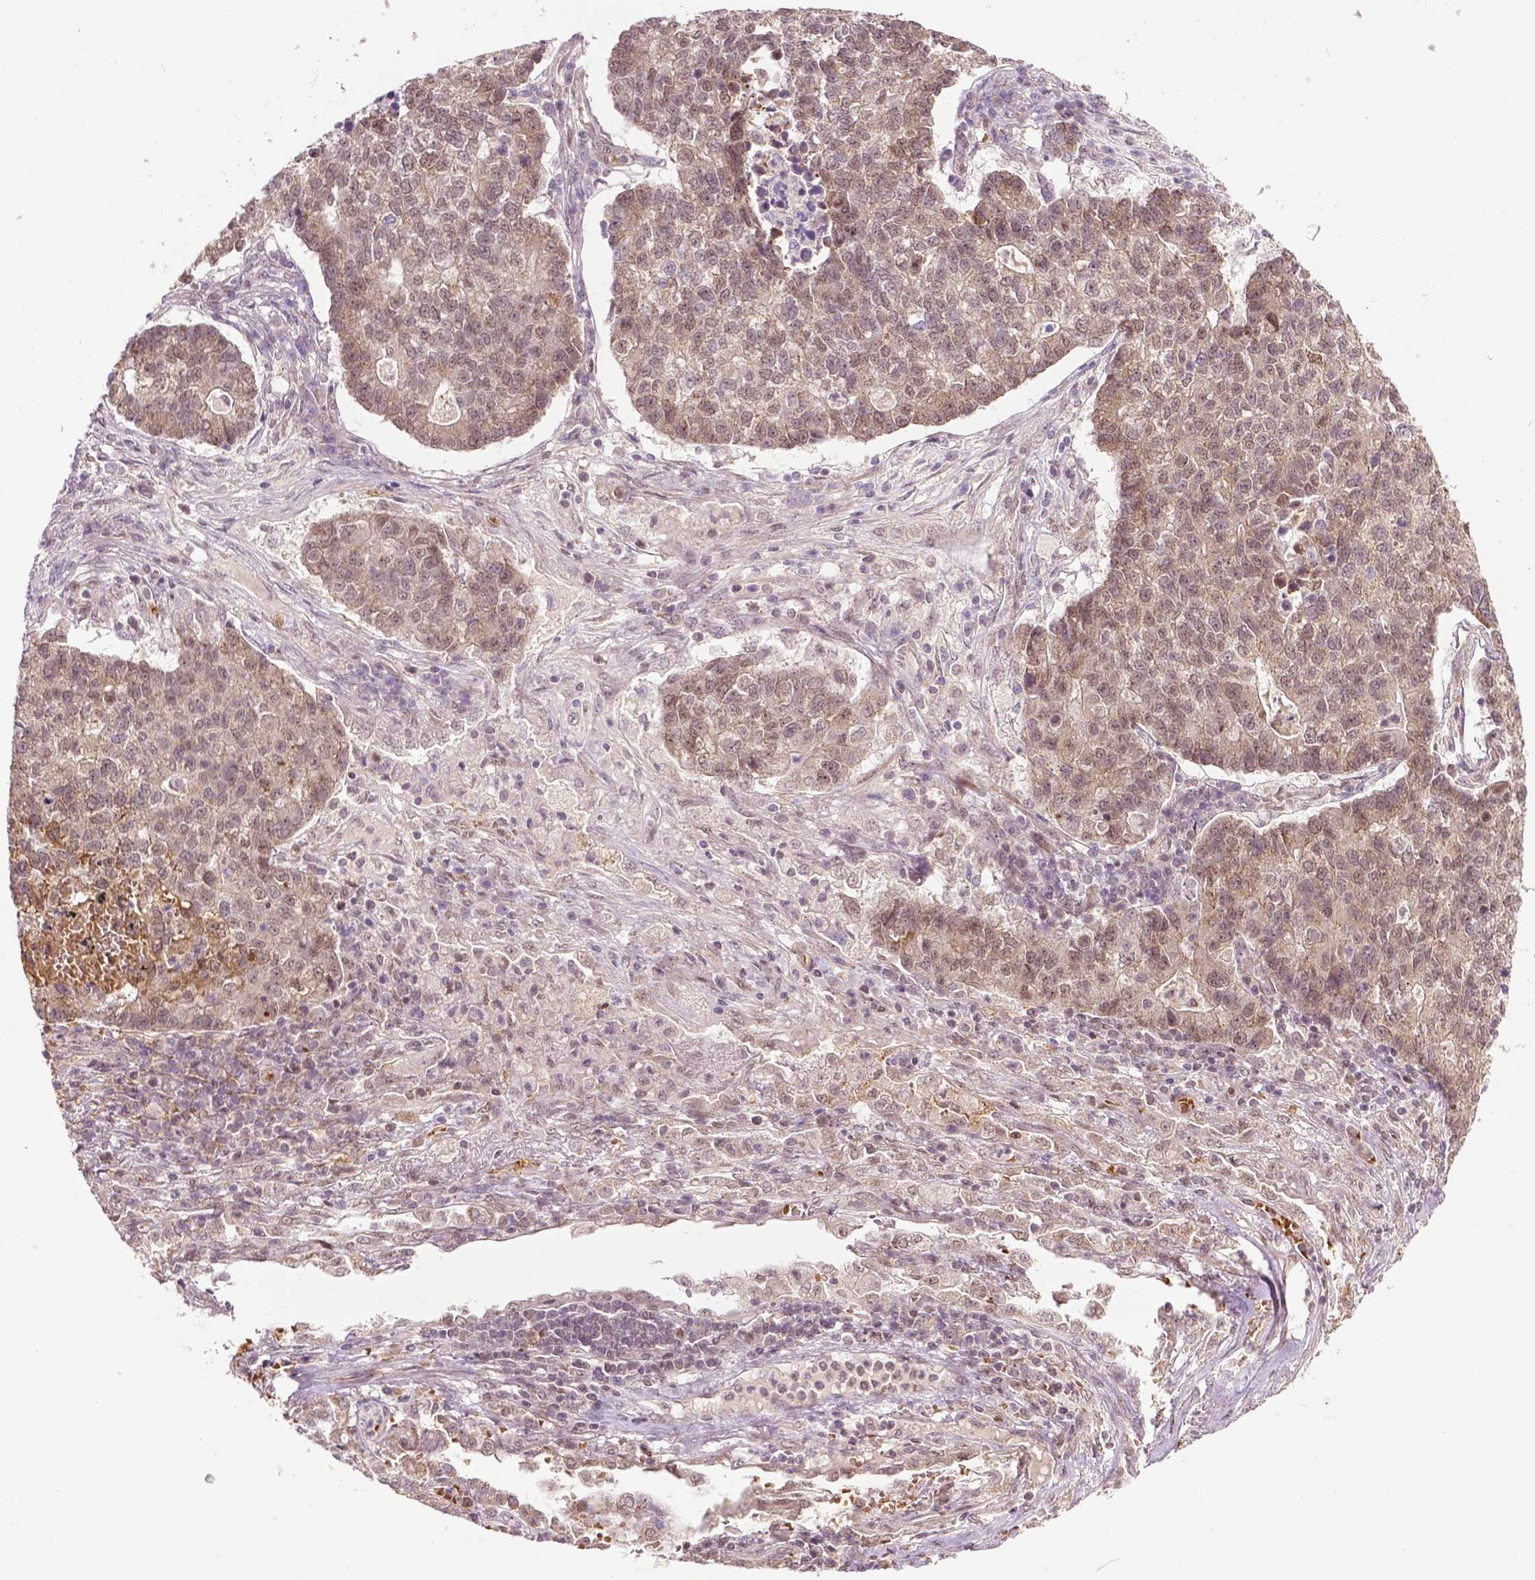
{"staining": {"intensity": "weak", "quantity": "25%-75%", "location": "cytoplasmic/membranous,nuclear"}, "tissue": "lung cancer", "cell_type": "Tumor cells", "image_type": "cancer", "snomed": [{"axis": "morphology", "description": "Adenocarcinoma, NOS"}, {"axis": "topography", "description": "Lung"}], "caption": "Immunohistochemical staining of lung cancer shows low levels of weak cytoplasmic/membranous and nuclear protein staining in approximately 25%-75% of tumor cells.", "gene": "ZNF41", "patient": {"sex": "male", "age": 57}}